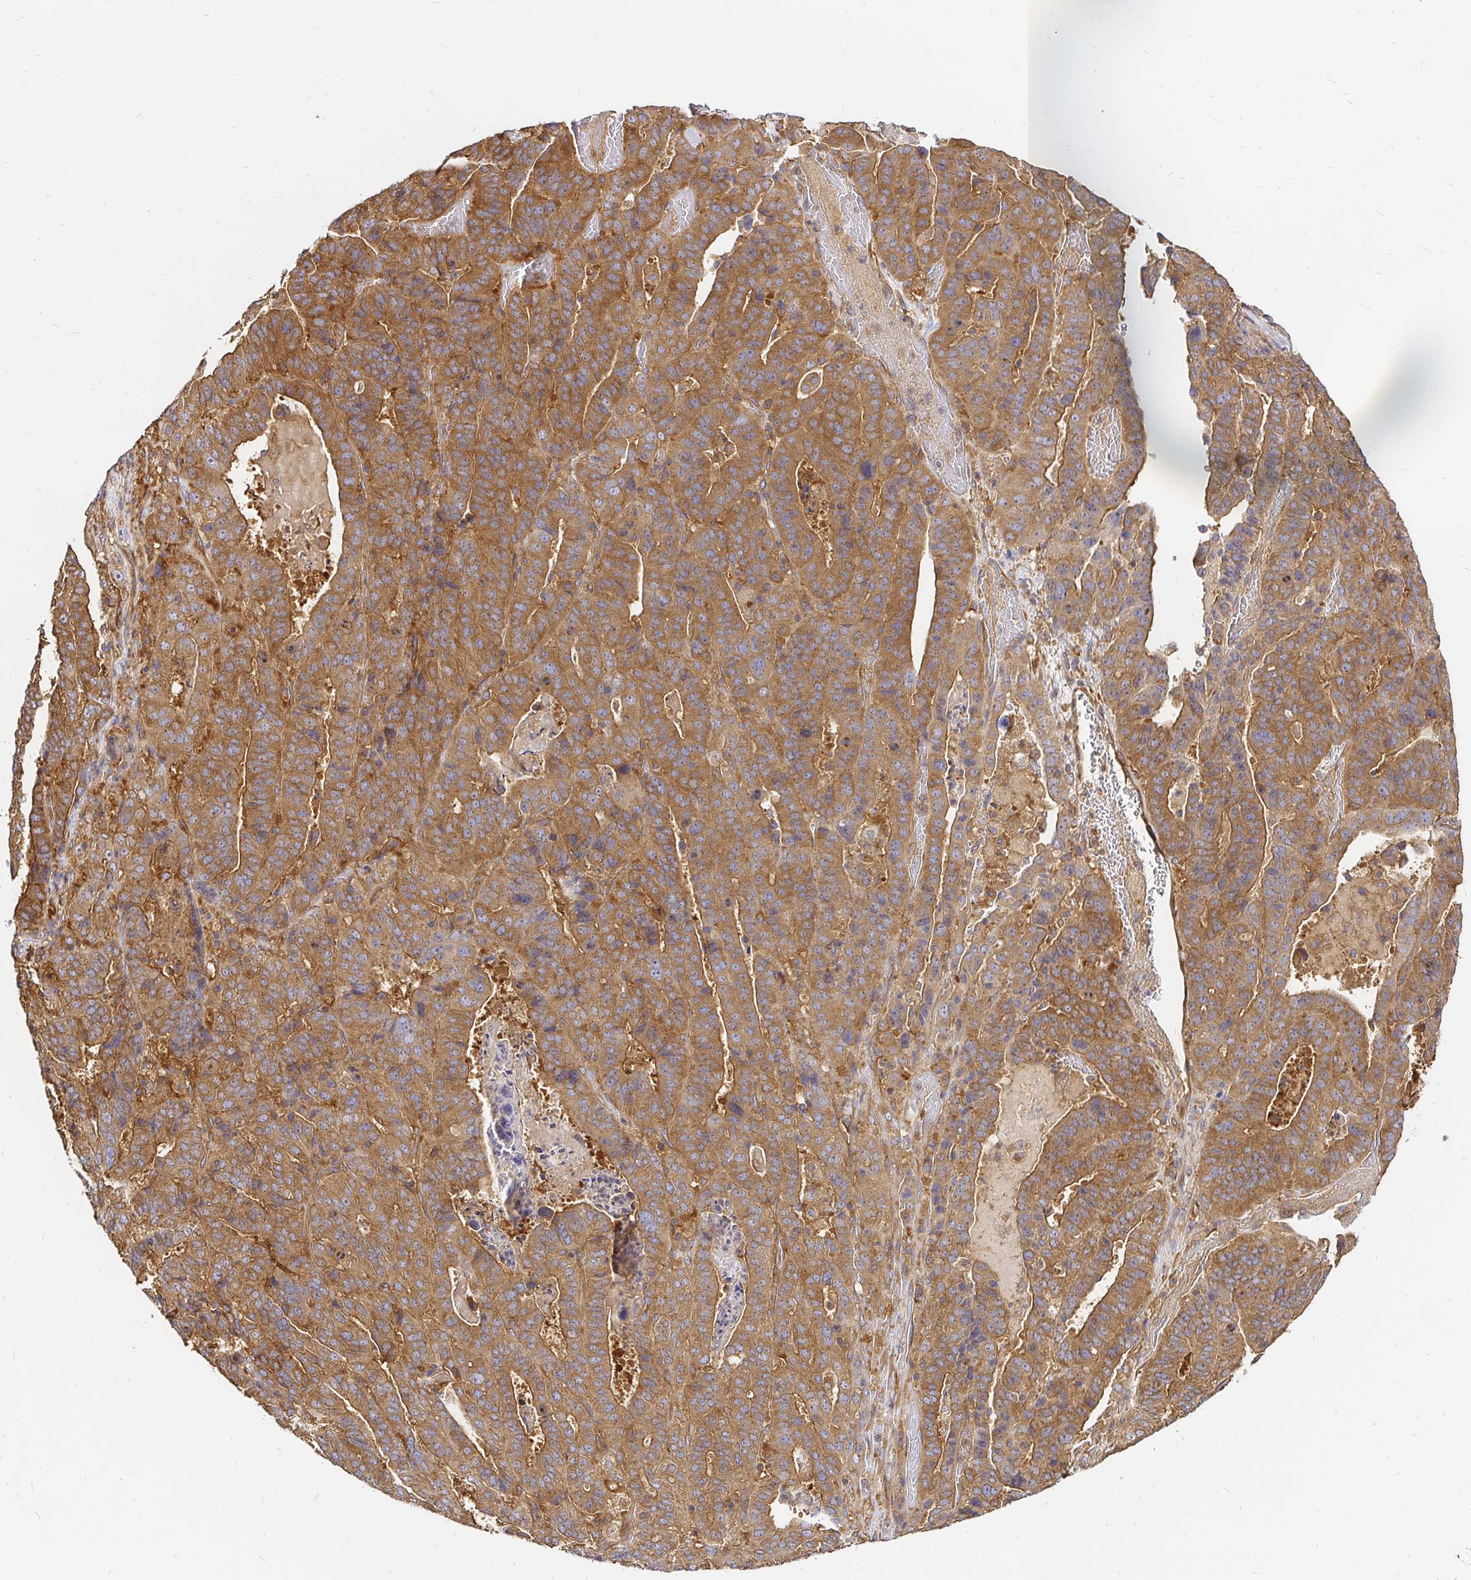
{"staining": {"intensity": "moderate", "quantity": ">75%", "location": "cytoplasmic/membranous"}, "tissue": "stomach cancer", "cell_type": "Tumor cells", "image_type": "cancer", "snomed": [{"axis": "morphology", "description": "Adenocarcinoma, NOS"}, {"axis": "topography", "description": "Stomach"}], "caption": "This is an image of IHC staining of stomach adenocarcinoma, which shows moderate staining in the cytoplasmic/membranous of tumor cells.", "gene": "KIF5B", "patient": {"sex": "male", "age": 48}}